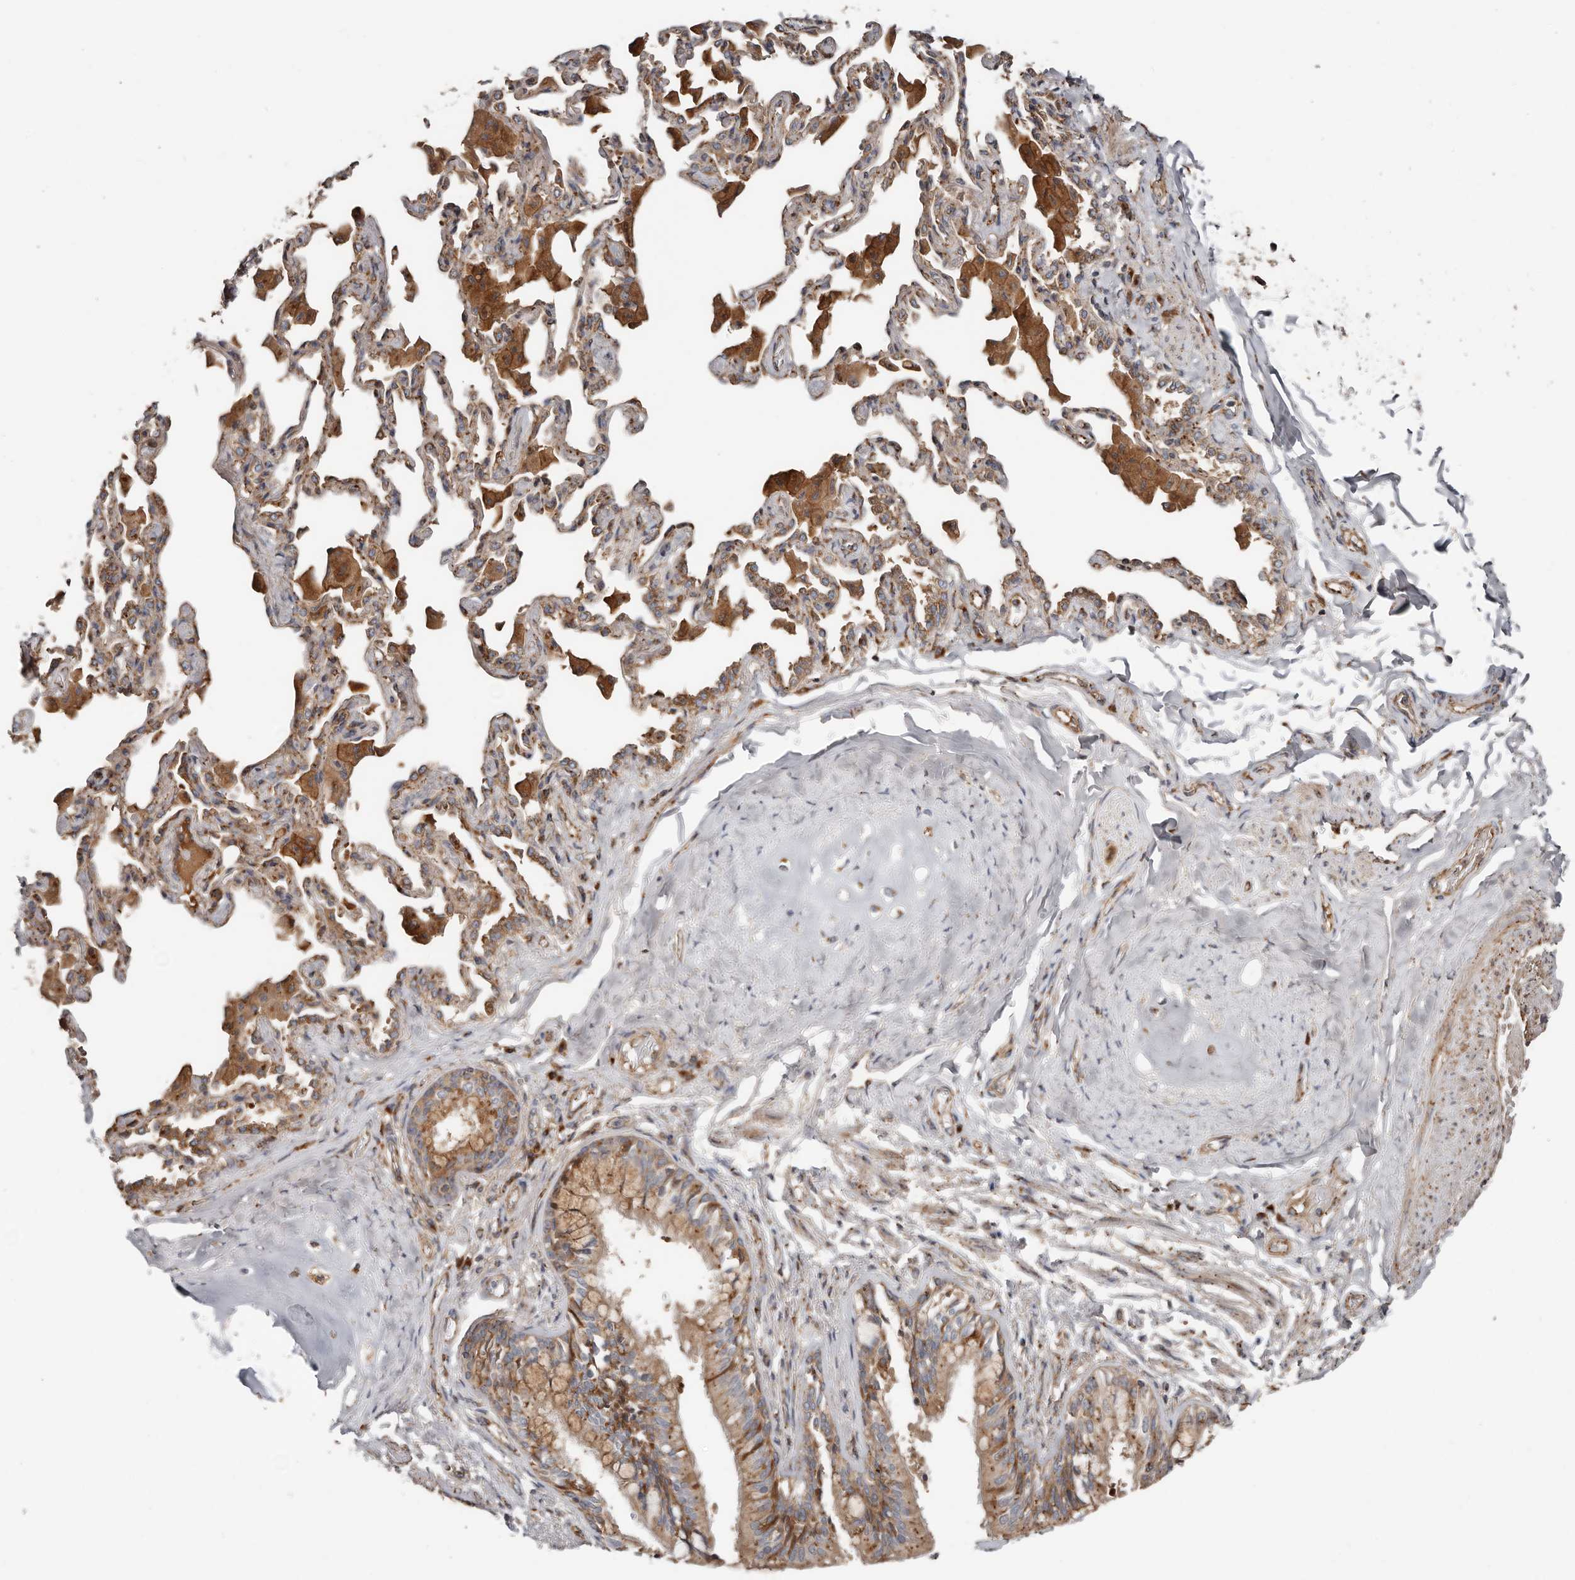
{"staining": {"intensity": "strong", "quantity": ">75%", "location": "cytoplasmic/membranous"}, "tissue": "bronchus", "cell_type": "Respiratory epithelial cells", "image_type": "normal", "snomed": [{"axis": "morphology", "description": "Normal tissue, NOS"}, {"axis": "morphology", "description": "Inflammation, NOS"}, {"axis": "topography", "description": "Lung"}], "caption": "Protein expression analysis of normal bronchus shows strong cytoplasmic/membranous expression in about >75% of respiratory epithelial cells.", "gene": "COG1", "patient": {"sex": "female", "age": 46}}